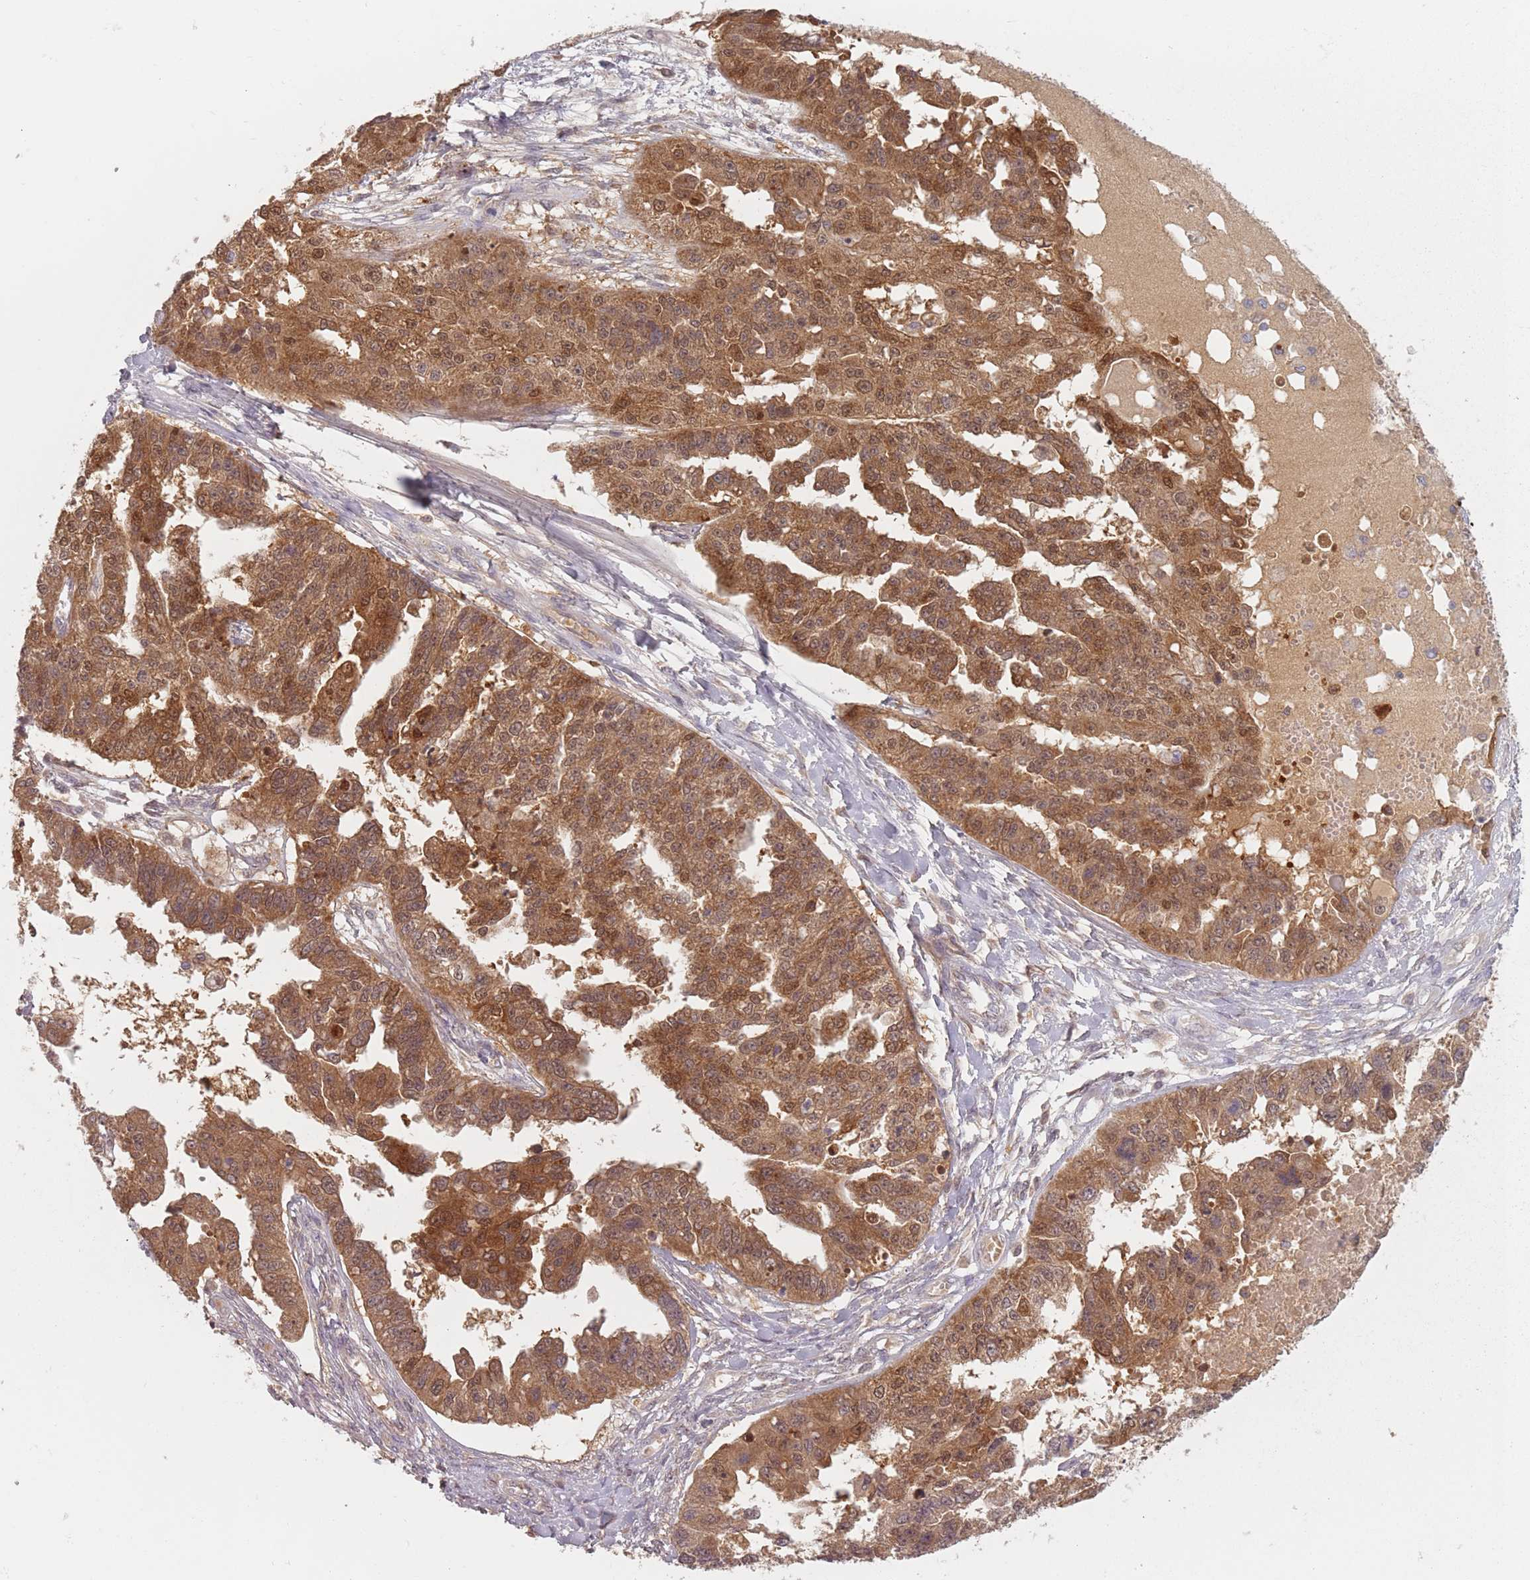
{"staining": {"intensity": "moderate", "quantity": ">75%", "location": "cytoplasmic/membranous,nuclear"}, "tissue": "ovarian cancer", "cell_type": "Tumor cells", "image_type": "cancer", "snomed": [{"axis": "morphology", "description": "Cystadenocarcinoma, serous, NOS"}, {"axis": "topography", "description": "Ovary"}], "caption": "Immunohistochemical staining of ovarian cancer reveals moderate cytoplasmic/membranous and nuclear protein expression in about >75% of tumor cells.", "gene": "NAXE", "patient": {"sex": "female", "age": 58}}